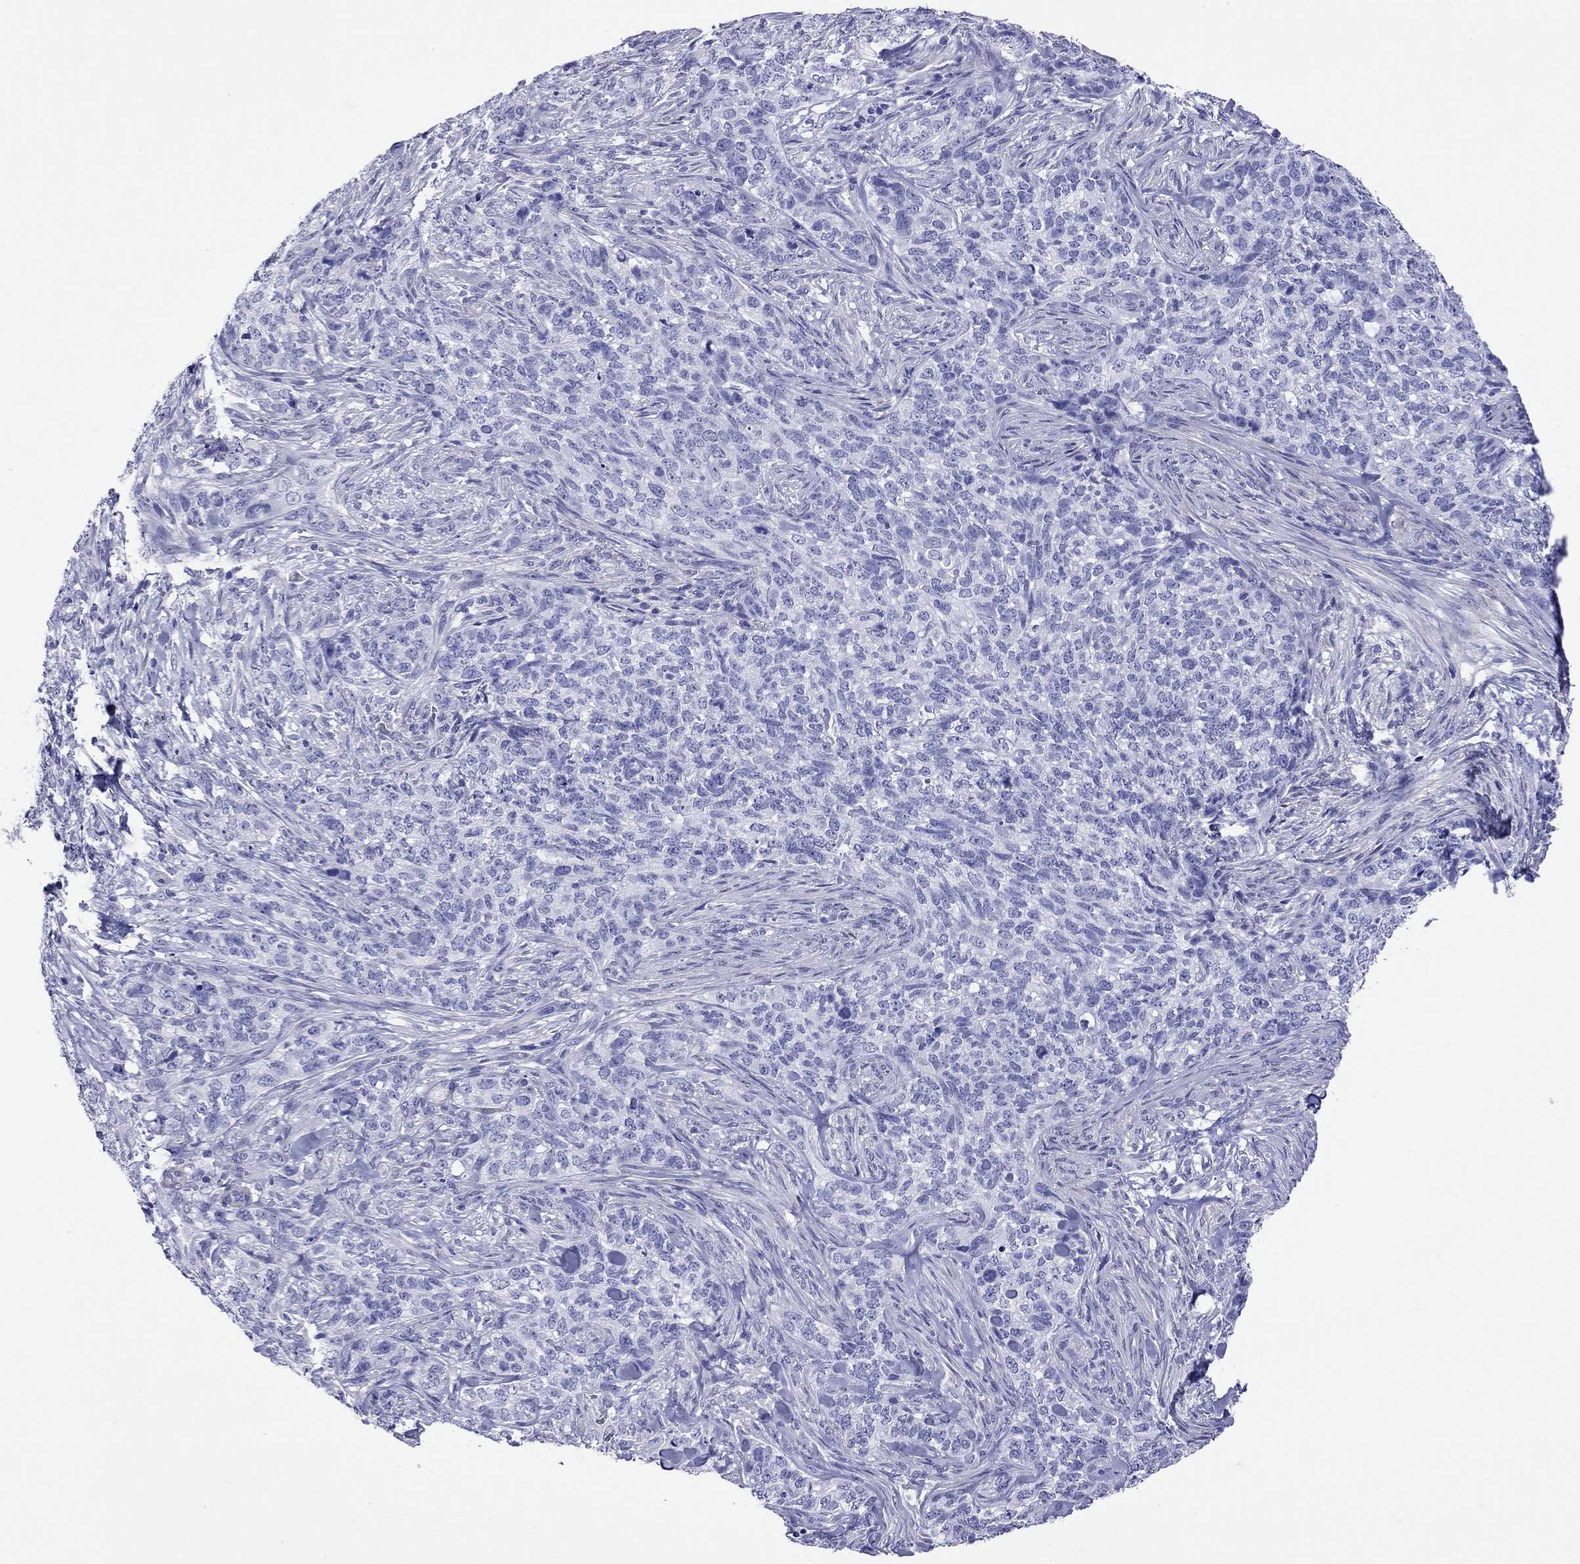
{"staining": {"intensity": "negative", "quantity": "none", "location": "none"}, "tissue": "skin cancer", "cell_type": "Tumor cells", "image_type": "cancer", "snomed": [{"axis": "morphology", "description": "Basal cell carcinoma"}, {"axis": "topography", "description": "Skin"}], "caption": "The immunohistochemistry micrograph has no significant staining in tumor cells of basal cell carcinoma (skin) tissue. The staining is performed using DAB brown chromogen with nuclei counter-stained in using hematoxylin.", "gene": "KIAA2012", "patient": {"sex": "female", "age": 69}}